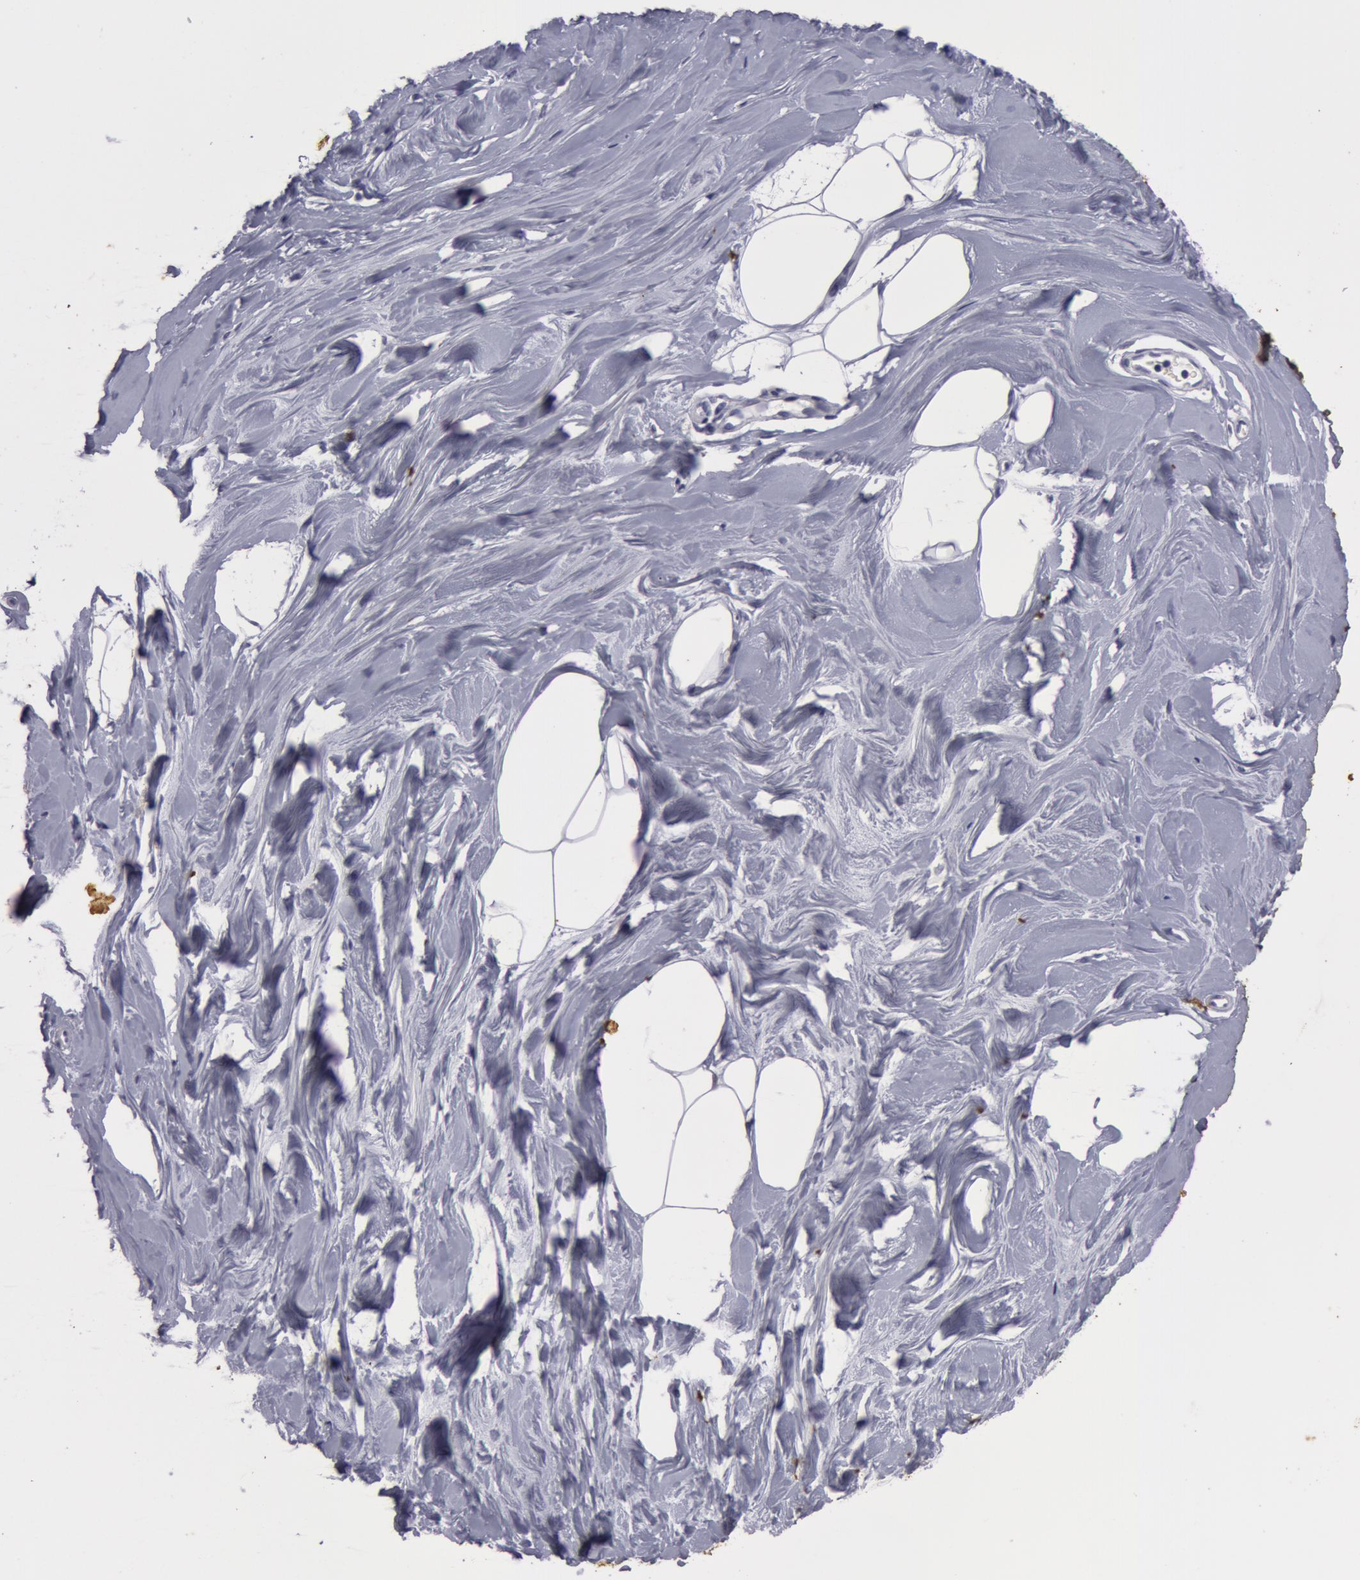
{"staining": {"intensity": "negative", "quantity": "none", "location": "none"}, "tissue": "breast", "cell_type": "Adipocytes", "image_type": "normal", "snomed": [{"axis": "morphology", "description": "Normal tissue, NOS"}, {"axis": "topography", "description": "Breast"}], "caption": "Breast stained for a protein using IHC exhibits no staining adipocytes.", "gene": "NLGN4X", "patient": {"sex": "female", "age": 44}}